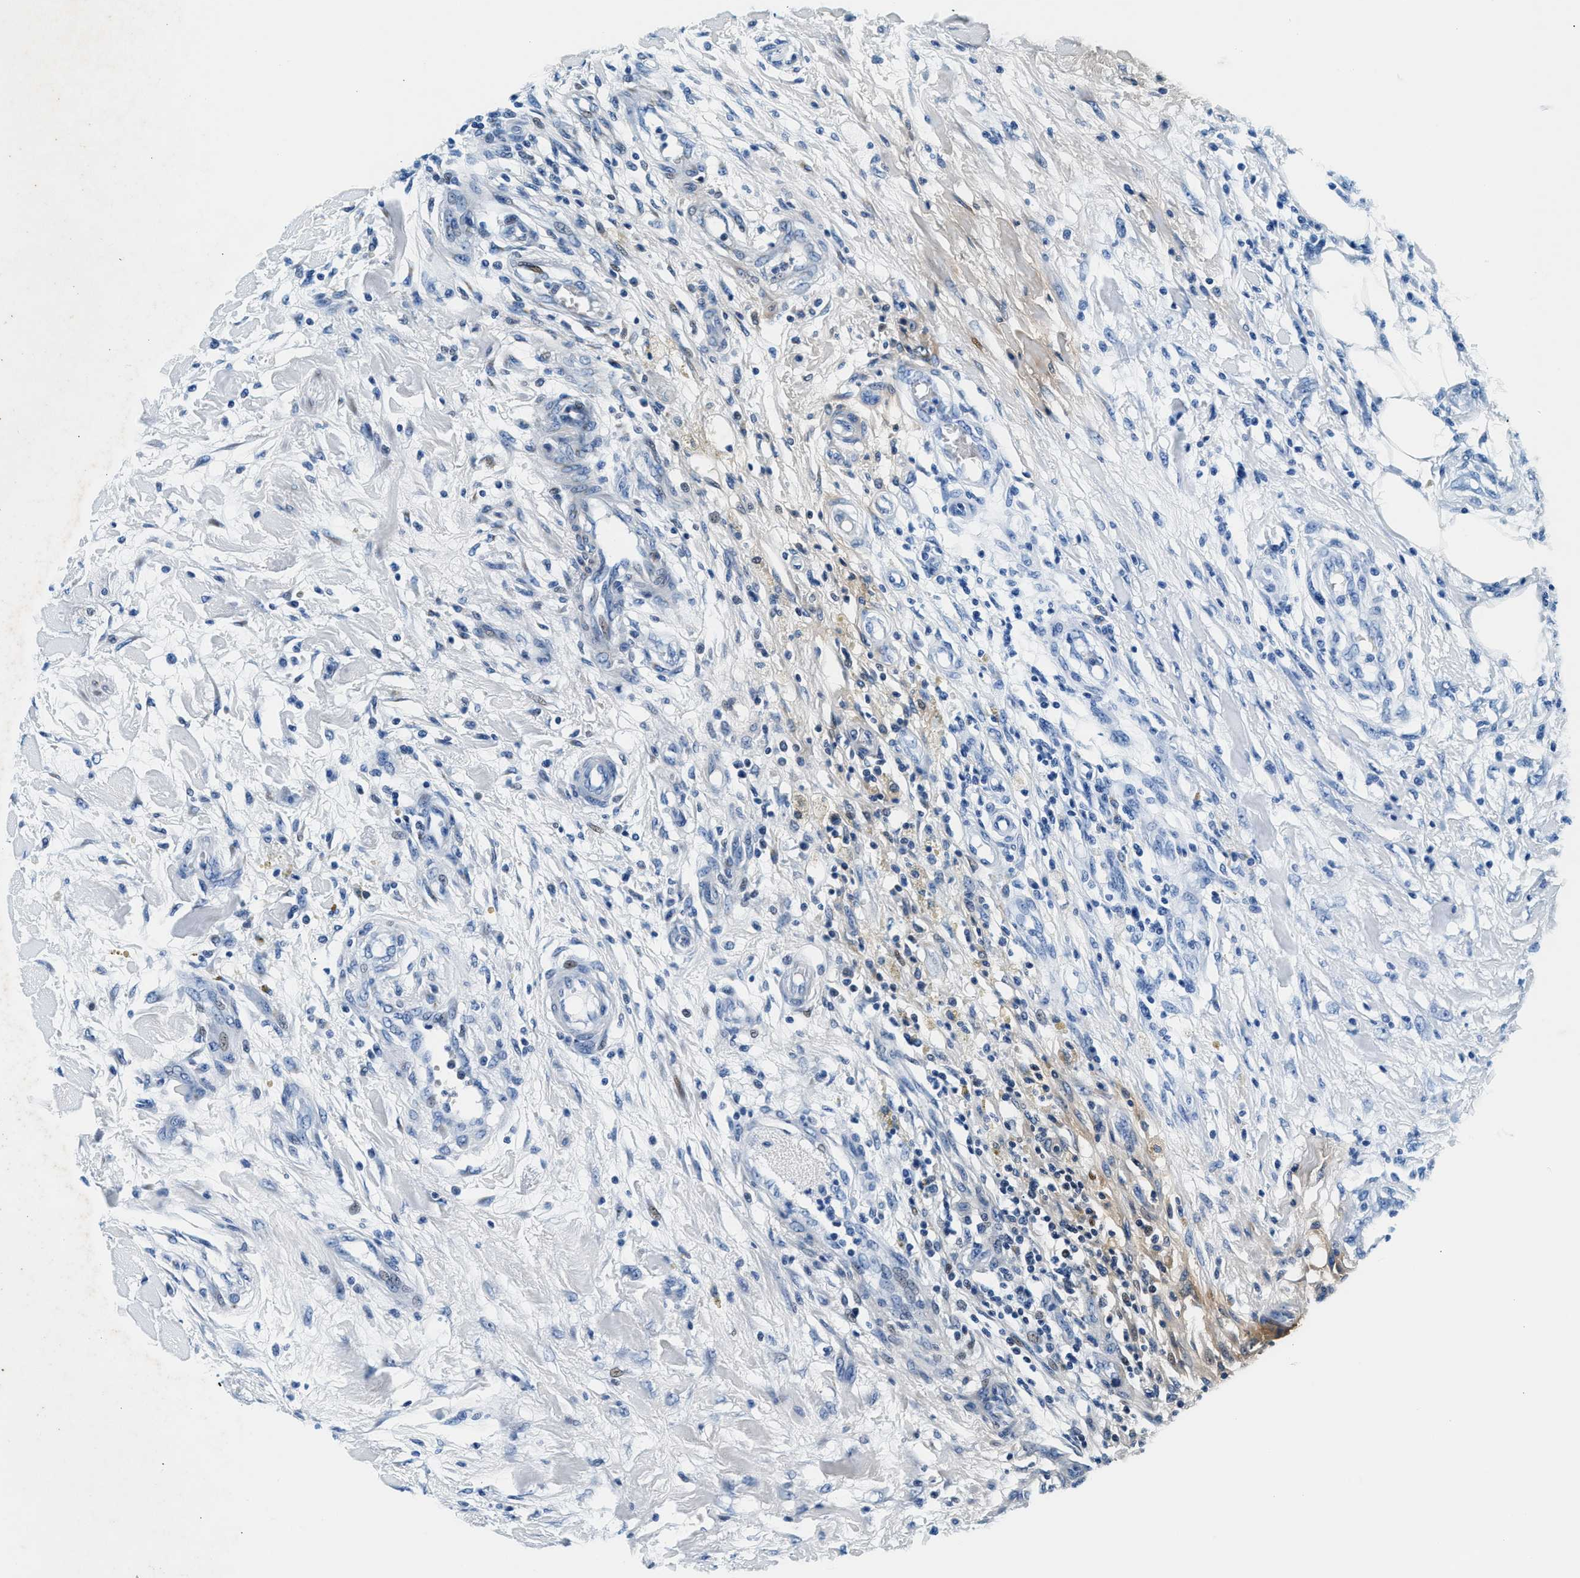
{"staining": {"intensity": "negative", "quantity": "none", "location": "none"}, "tissue": "testis cancer", "cell_type": "Tumor cells", "image_type": "cancer", "snomed": [{"axis": "morphology", "description": "Seminoma, NOS"}, {"axis": "topography", "description": "Testis"}], "caption": "This is an immunohistochemistry histopathology image of human testis cancer (seminoma). There is no expression in tumor cells.", "gene": "VPS53", "patient": {"sex": "male", "age": 59}}